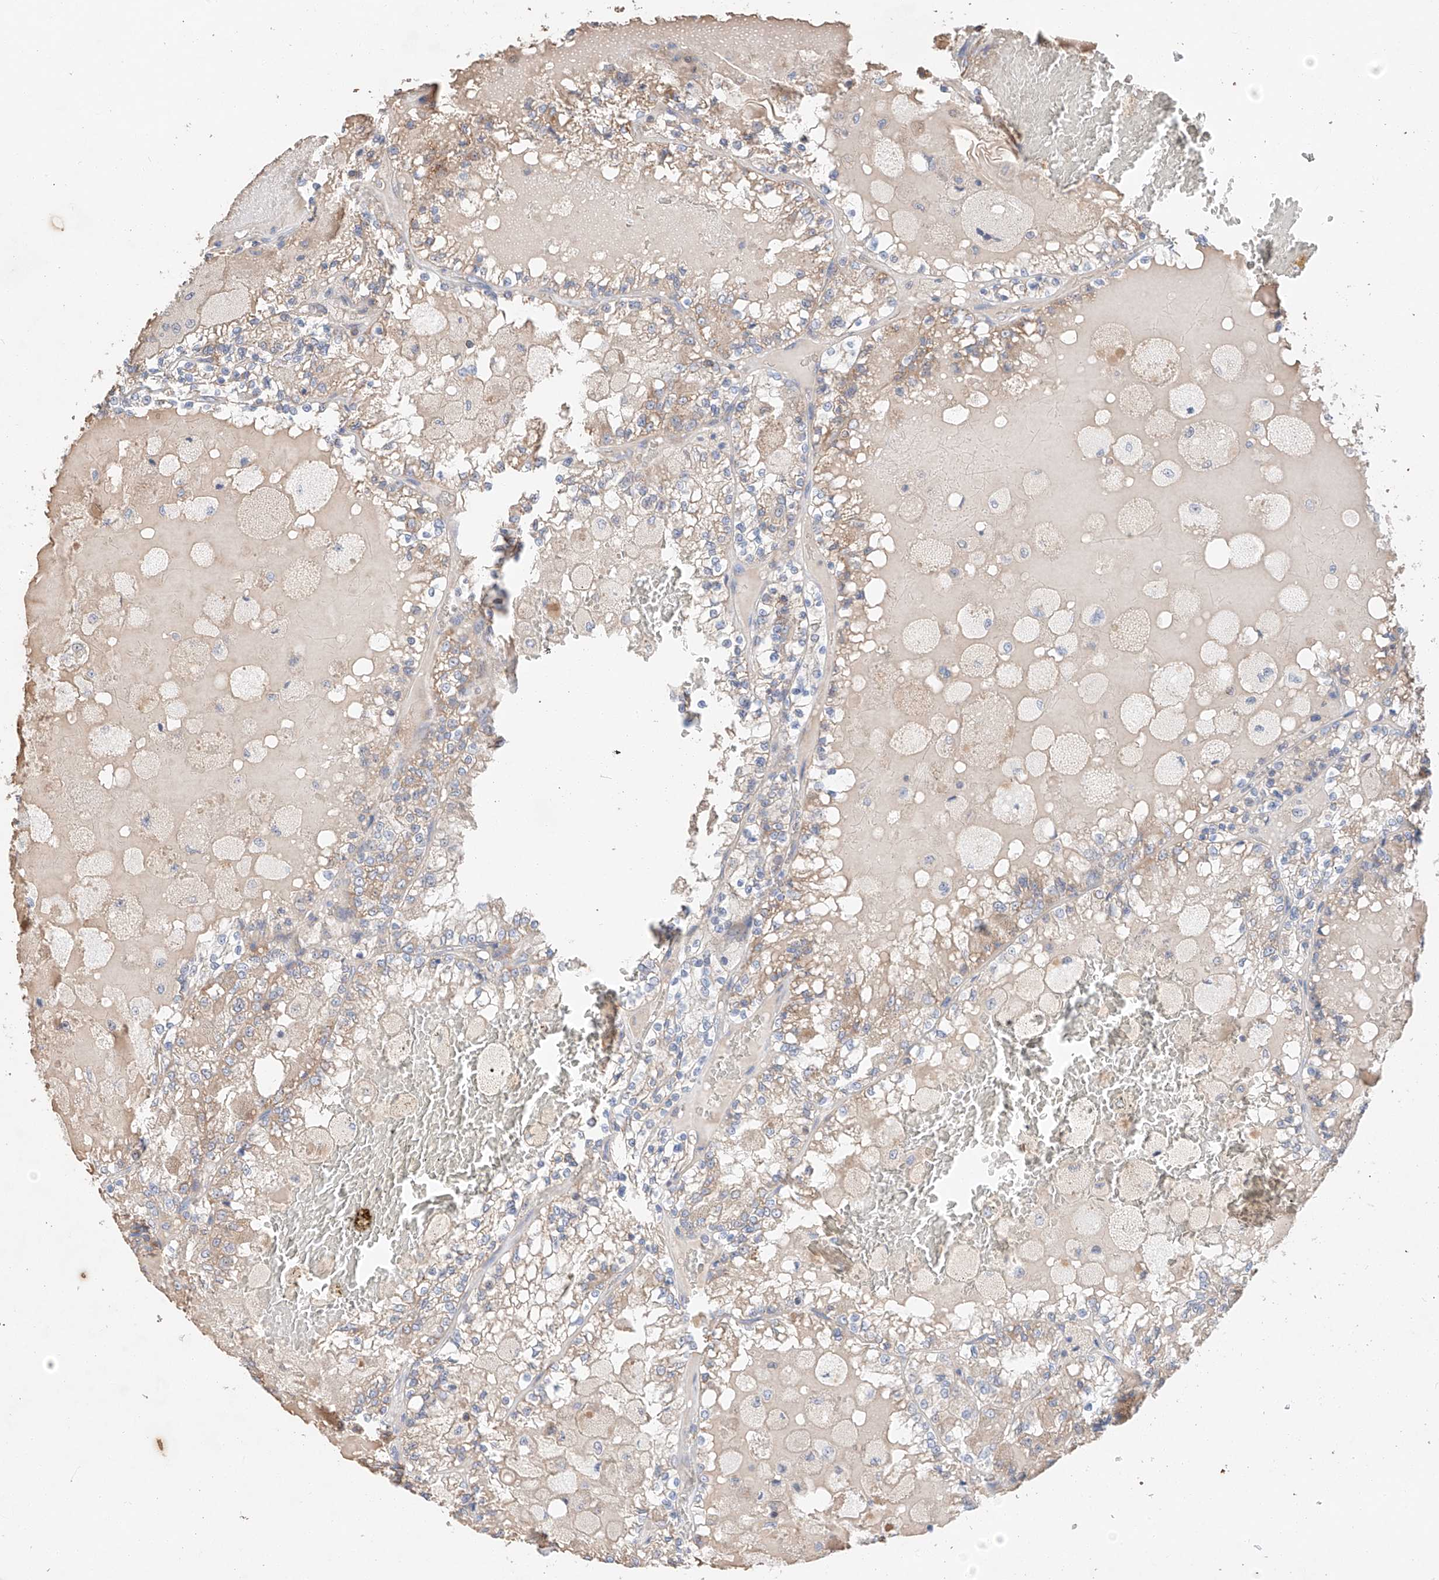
{"staining": {"intensity": "weak", "quantity": "25%-75%", "location": "cytoplasmic/membranous"}, "tissue": "renal cancer", "cell_type": "Tumor cells", "image_type": "cancer", "snomed": [{"axis": "morphology", "description": "Adenocarcinoma, NOS"}, {"axis": "topography", "description": "Kidney"}], "caption": "Renal adenocarcinoma stained with a brown dye exhibits weak cytoplasmic/membranous positive staining in approximately 25%-75% of tumor cells.", "gene": "RUSC1", "patient": {"sex": "female", "age": 56}}